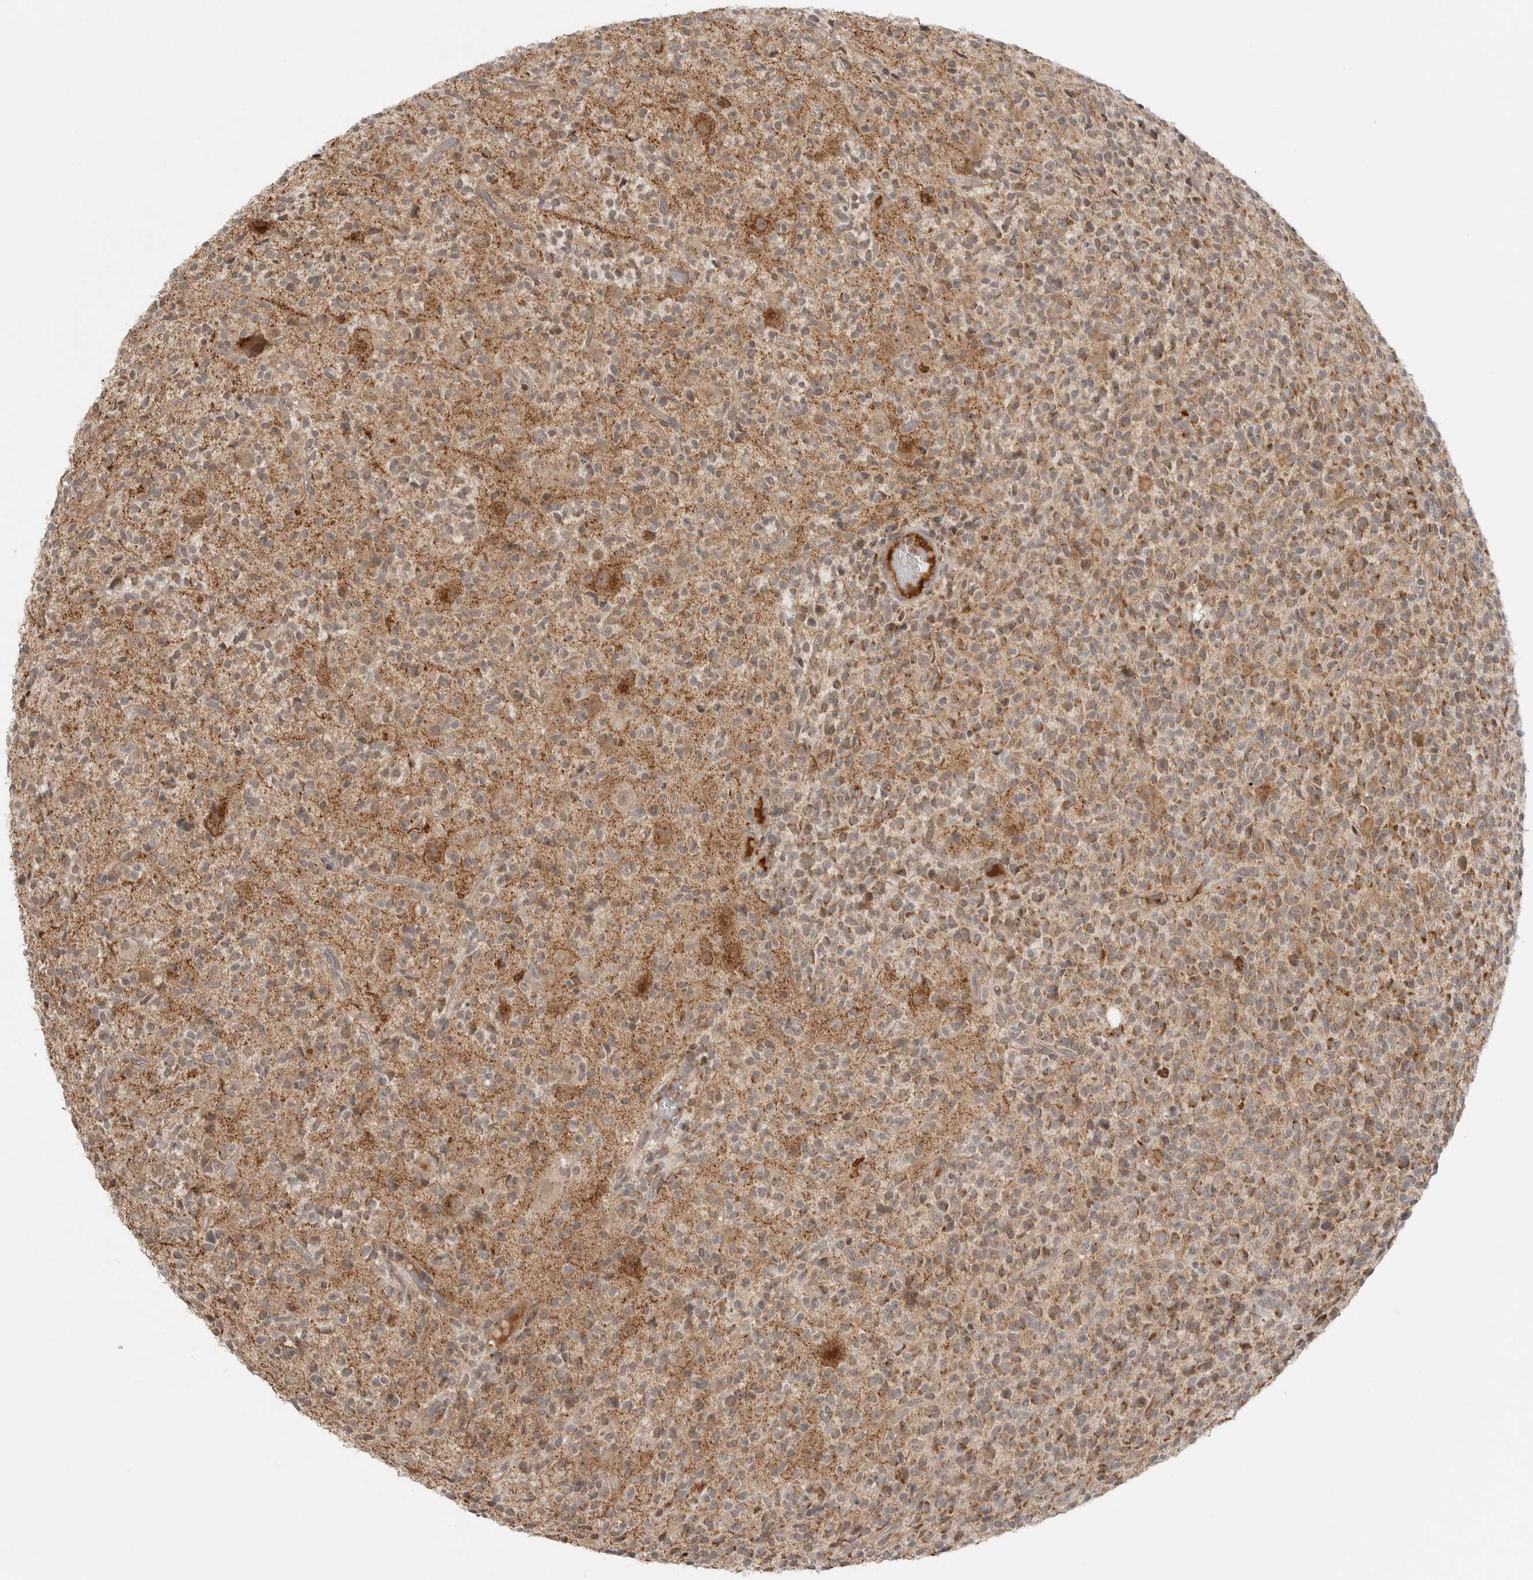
{"staining": {"intensity": "moderate", "quantity": "25%-75%", "location": "cytoplasmic/membranous"}, "tissue": "glioma", "cell_type": "Tumor cells", "image_type": "cancer", "snomed": [{"axis": "morphology", "description": "Glioma, malignant, High grade"}, {"axis": "topography", "description": "Brain"}], "caption": "Protein expression by immunohistochemistry (IHC) shows moderate cytoplasmic/membranous expression in about 25%-75% of tumor cells in glioma. (DAB (3,3'-diaminobenzidine) IHC with brightfield microscopy, high magnification).", "gene": "KALRN", "patient": {"sex": "male", "age": 34}}